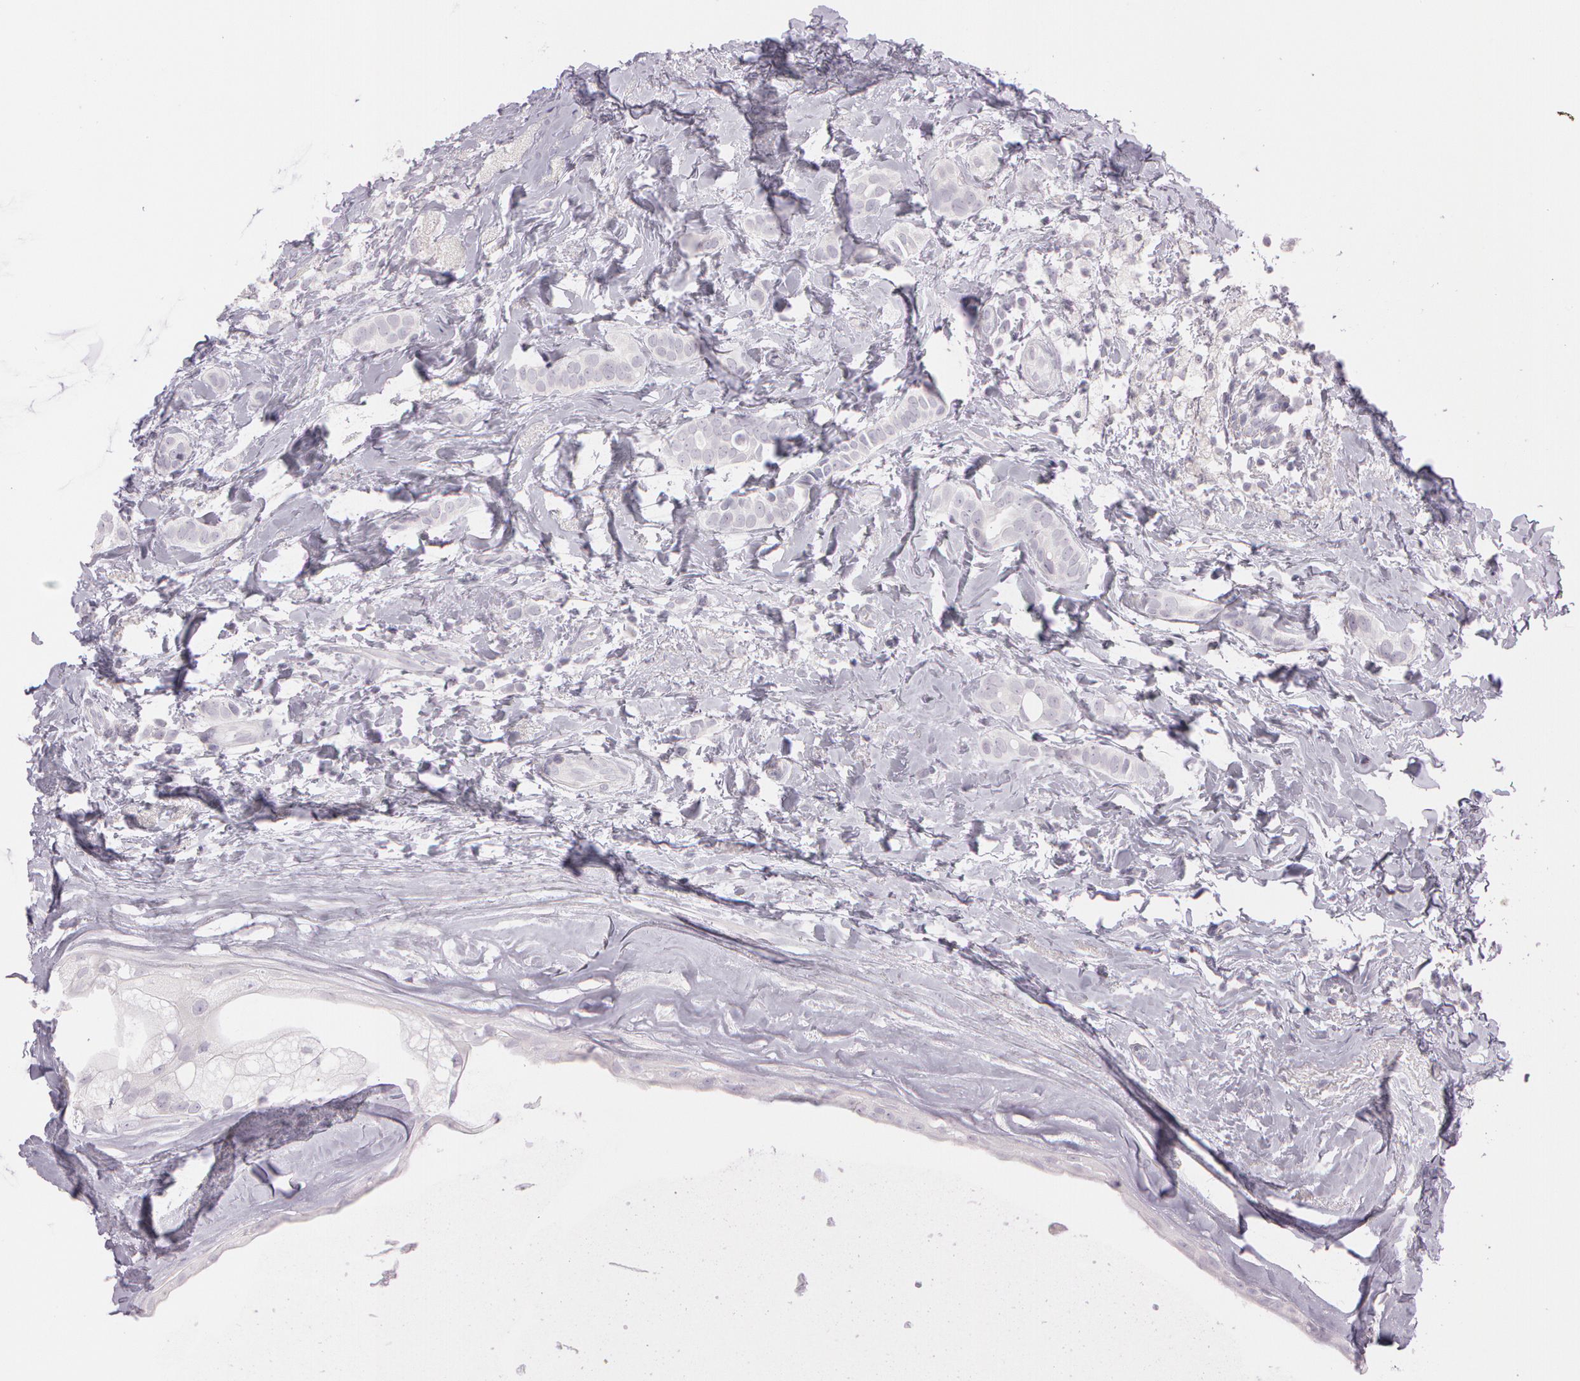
{"staining": {"intensity": "negative", "quantity": "none", "location": "none"}, "tissue": "breast cancer", "cell_type": "Tumor cells", "image_type": "cancer", "snomed": [{"axis": "morphology", "description": "Duct carcinoma"}, {"axis": "topography", "description": "Breast"}], "caption": "High magnification brightfield microscopy of breast intraductal carcinoma stained with DAB (3,3'-diaminobenzidine) (brown) and counterstained with hematoxylin (blue): tumor cells show no significant staining.", "gene": "OTC", "patient": {"sex": "female", "age": 54}}